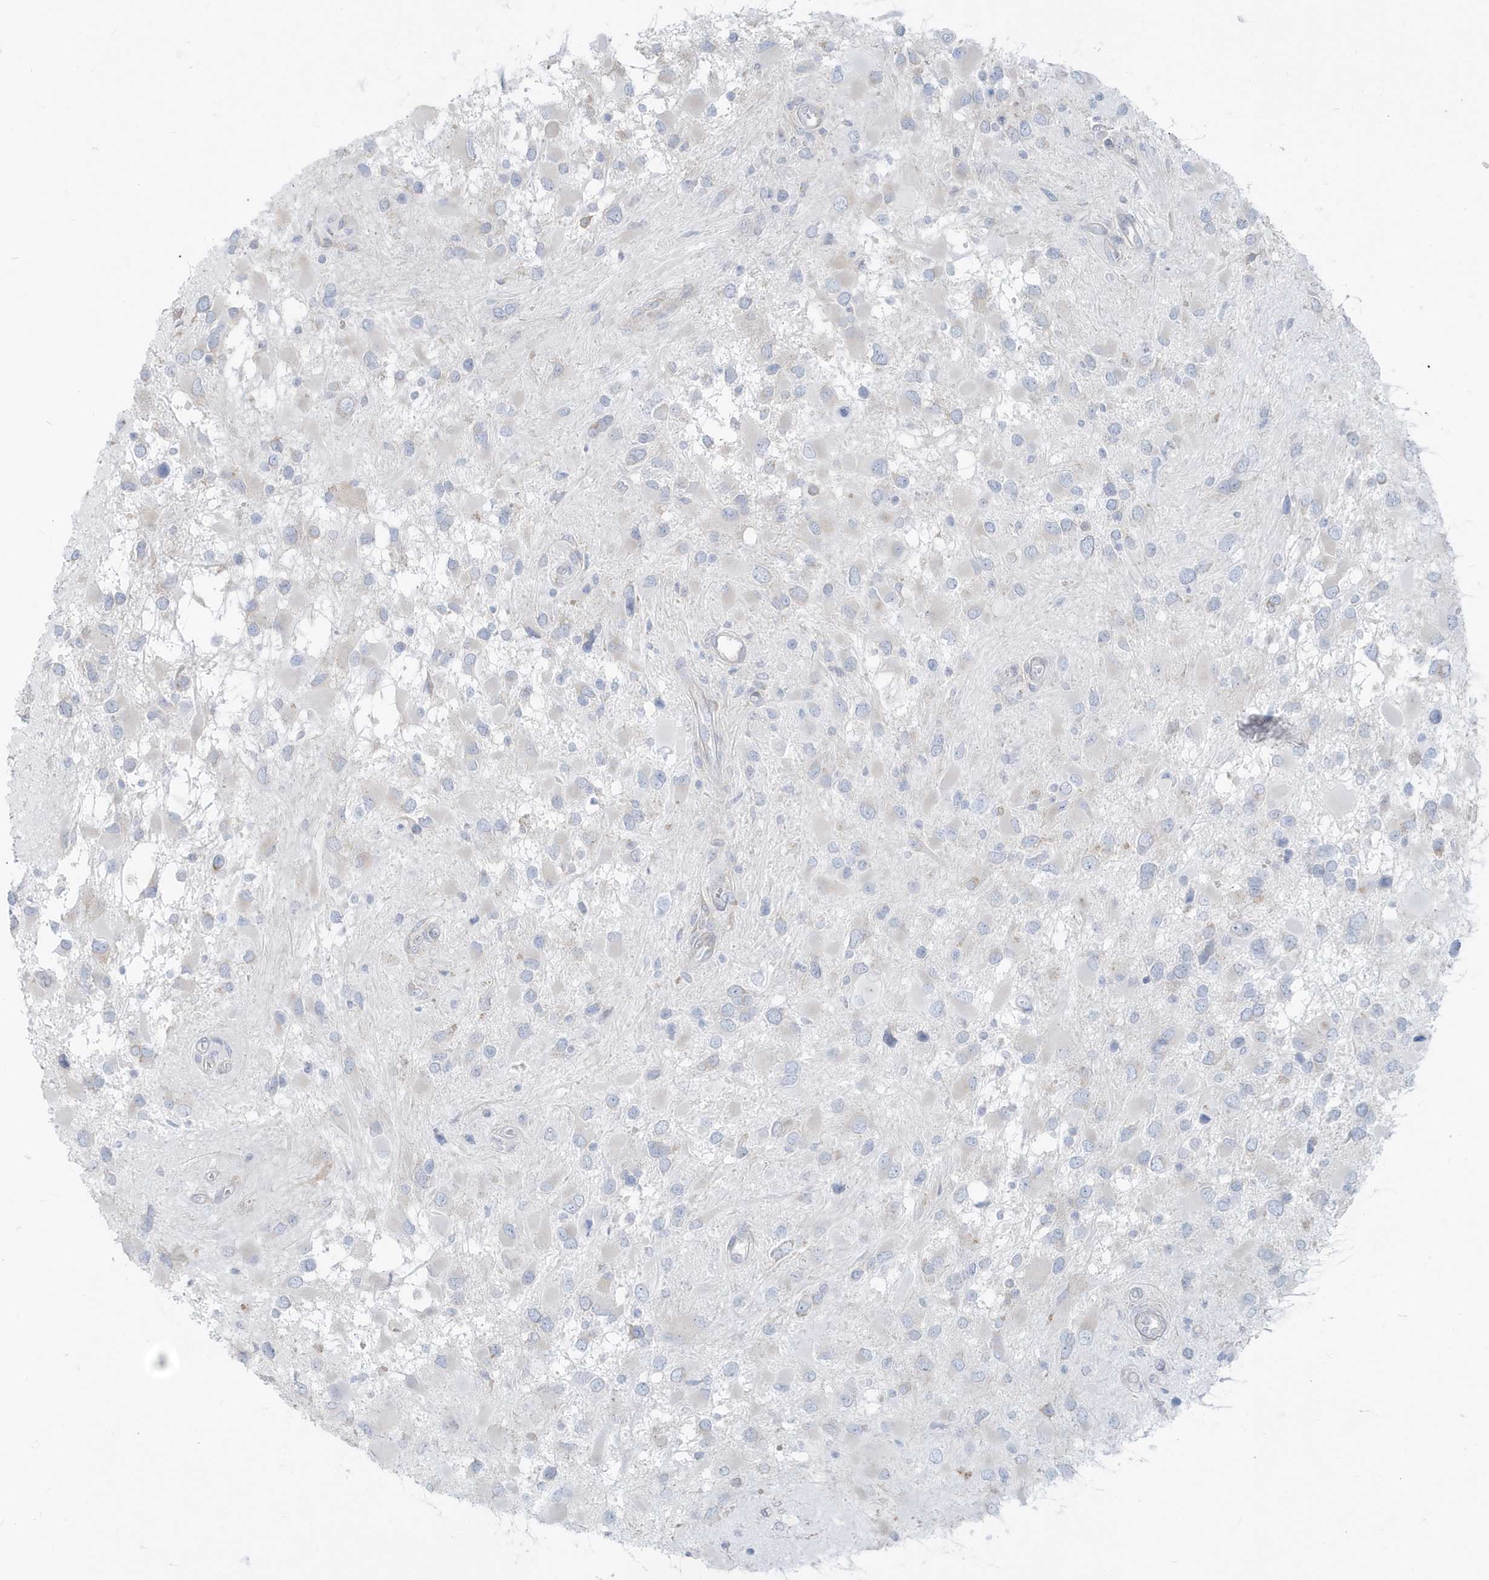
{"staining": {"intensity": "negative", "quantity": "none", "location": "none"}, "tissue": "glioma", "cell_type": "Tumor cells", "image_type": "cancer", "snomed": [{"axis": "morphology", "description": "Glioma, malignant, High grade"}, {"axis": "topography", "description": "Brain"}], "caption": "Glioma was stained to show a protein in brown. There is no significant expression in tumor cells.", "gene": "CCNJ", "patient": {"sex": "male", "age": 53}}